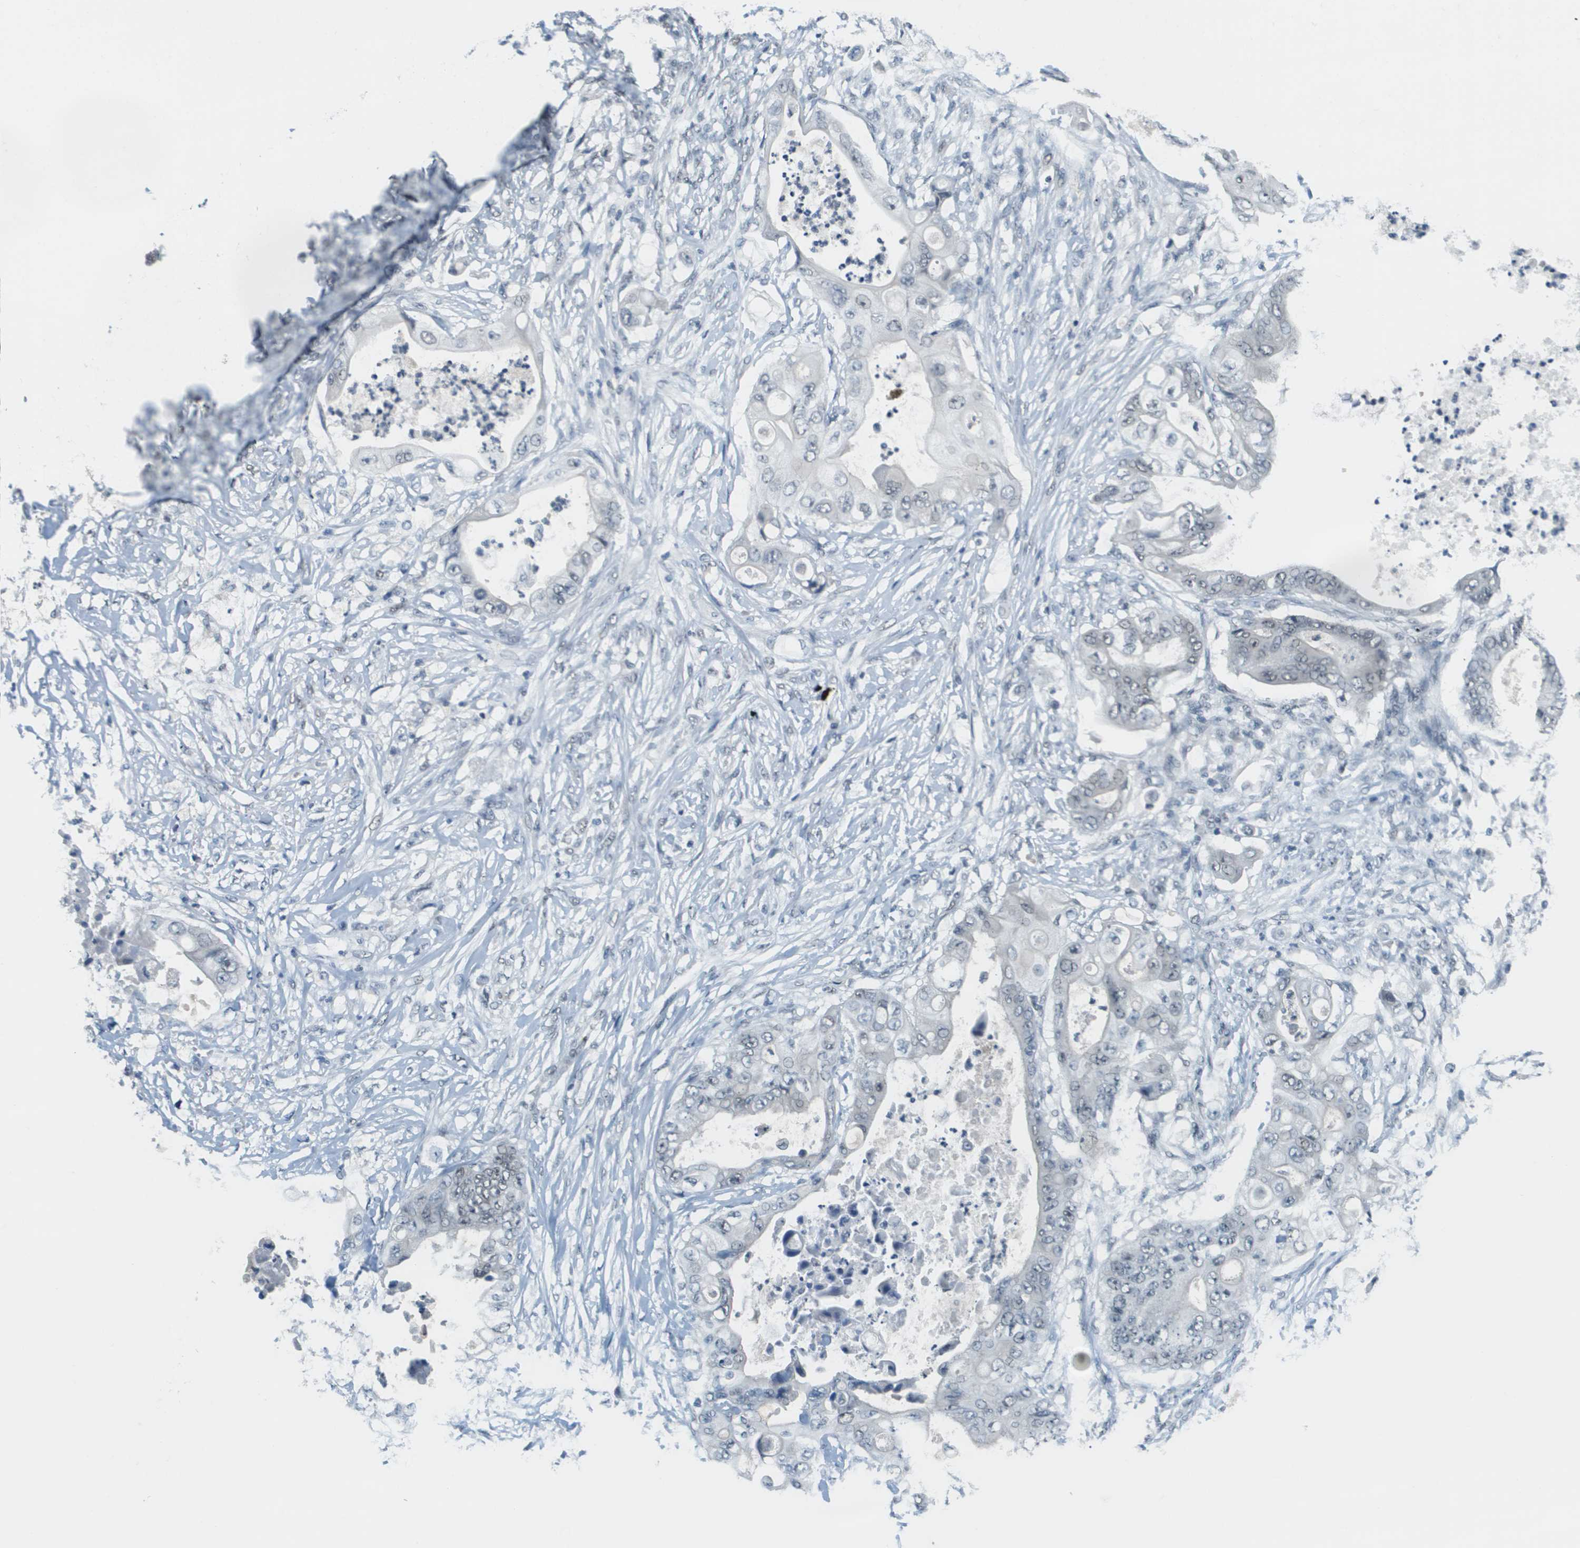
{"staining": {"intensity": "negative", "quantity": "none", "location": "none"}, "tissue": "stomach cancer", "cell_type": "Tumor cells", "image_type": "cancer", "snomed": [{"axis": "morphology", "description": "Adenocarcinoma, NOS"}, {"axis": "topography", "description": "Stomach"}], "caption": "Adenocarcinoma (stomach) was stained to show a protein in brown. There is no significant expression in tumor cells. Nuclei are stained in blue.", "gene": "CBX5", "patient": {"sex": "female", "age": 73}}